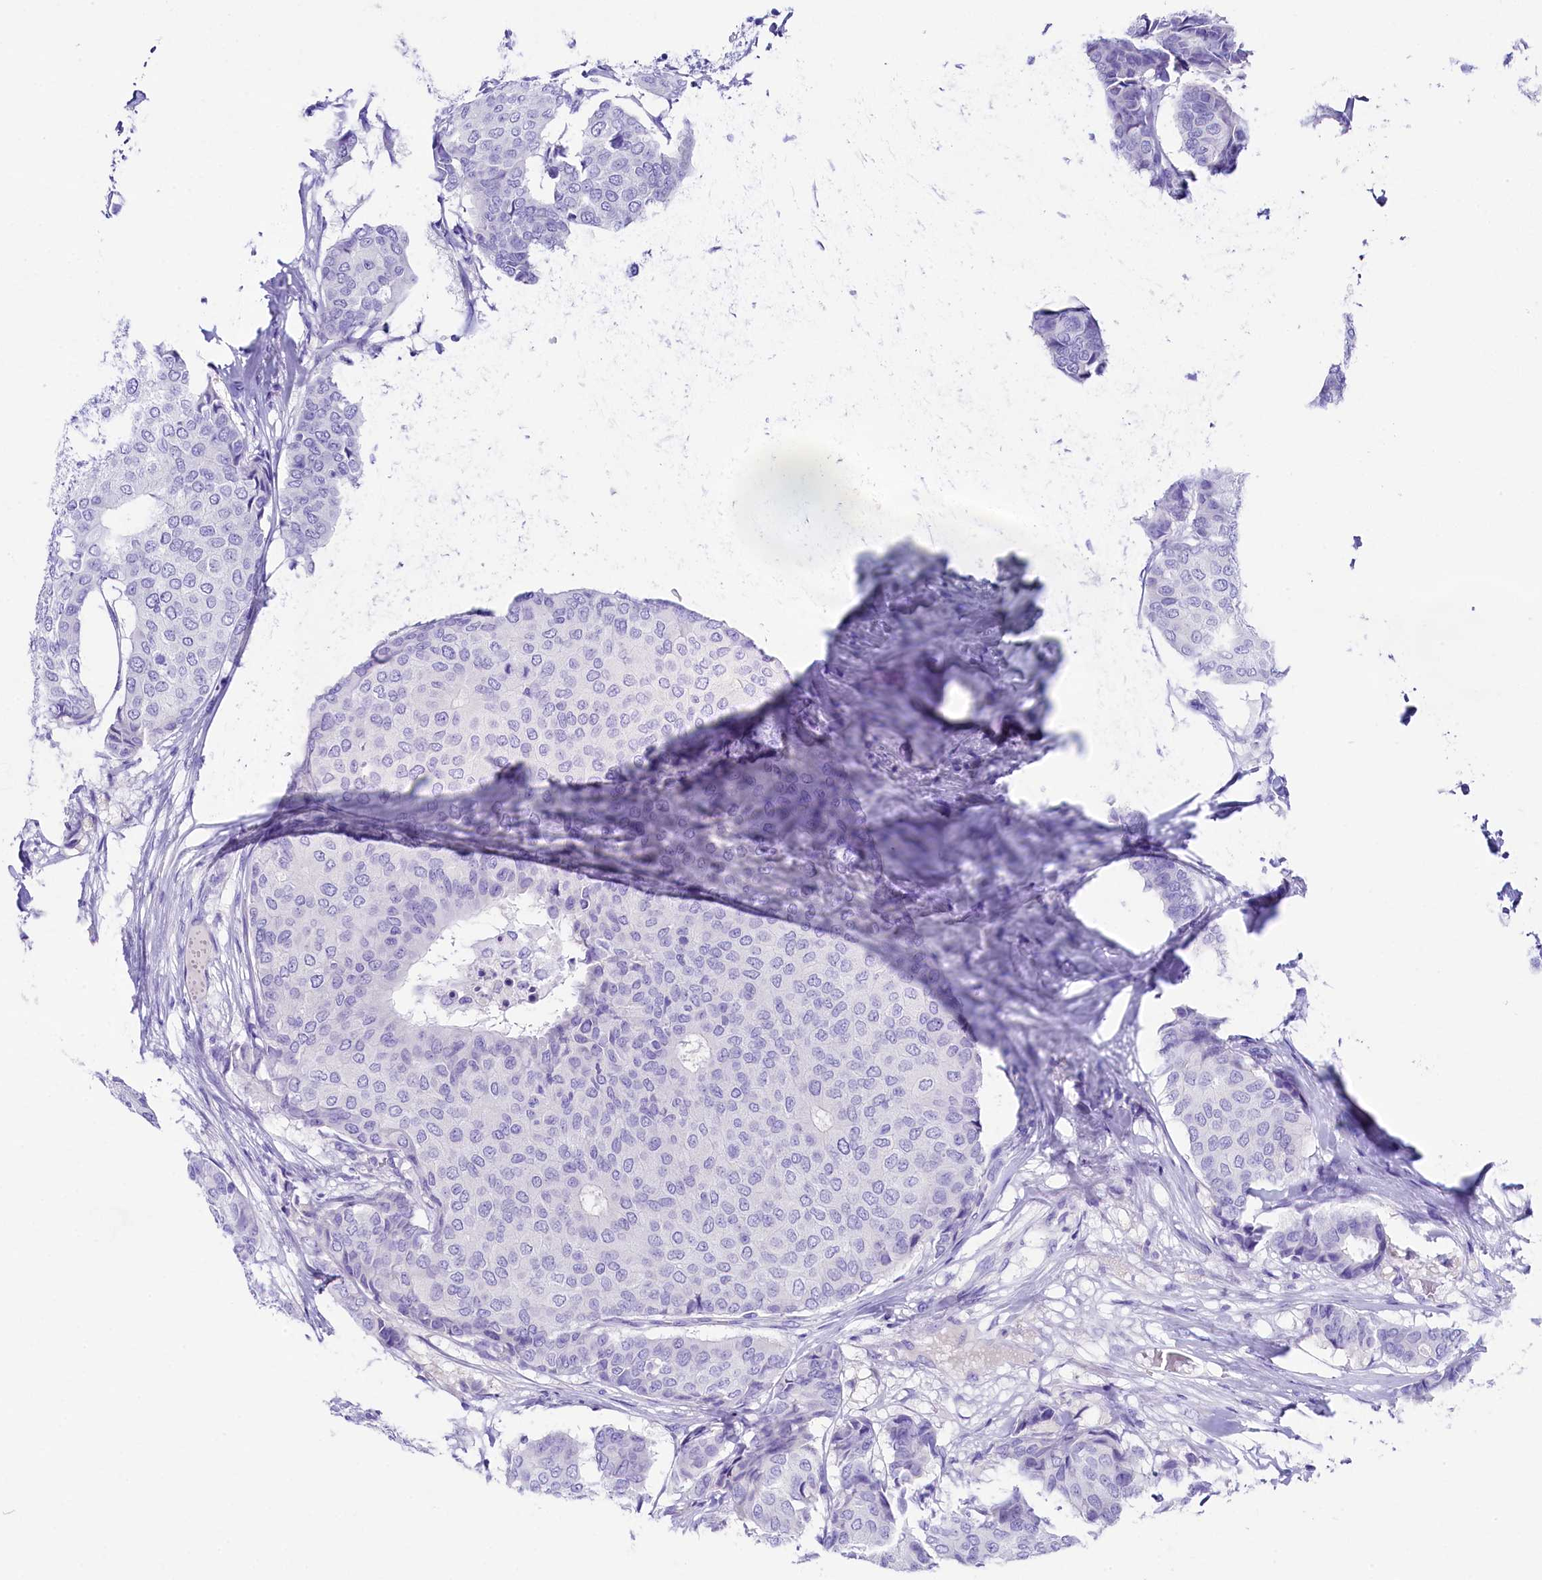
{"staining": {"intensity": "negative", "quantity": "none", "location": "none"}, "tissue": "breast cancer", "cell_type": "Tumor cells", "image_type": "cancer", "snomed": [{"axis": "morphology", "description": "Duct carcinoma"}, {"axis": "topography", "description": "Breast"}], "caption": "Human breast cancer (invasive ductal carcinoma) stained for a protein using IHC shows no expression in tumor cells.", "gene": "SKIDA1", "patient": {"sex": "female", "age": 75}}